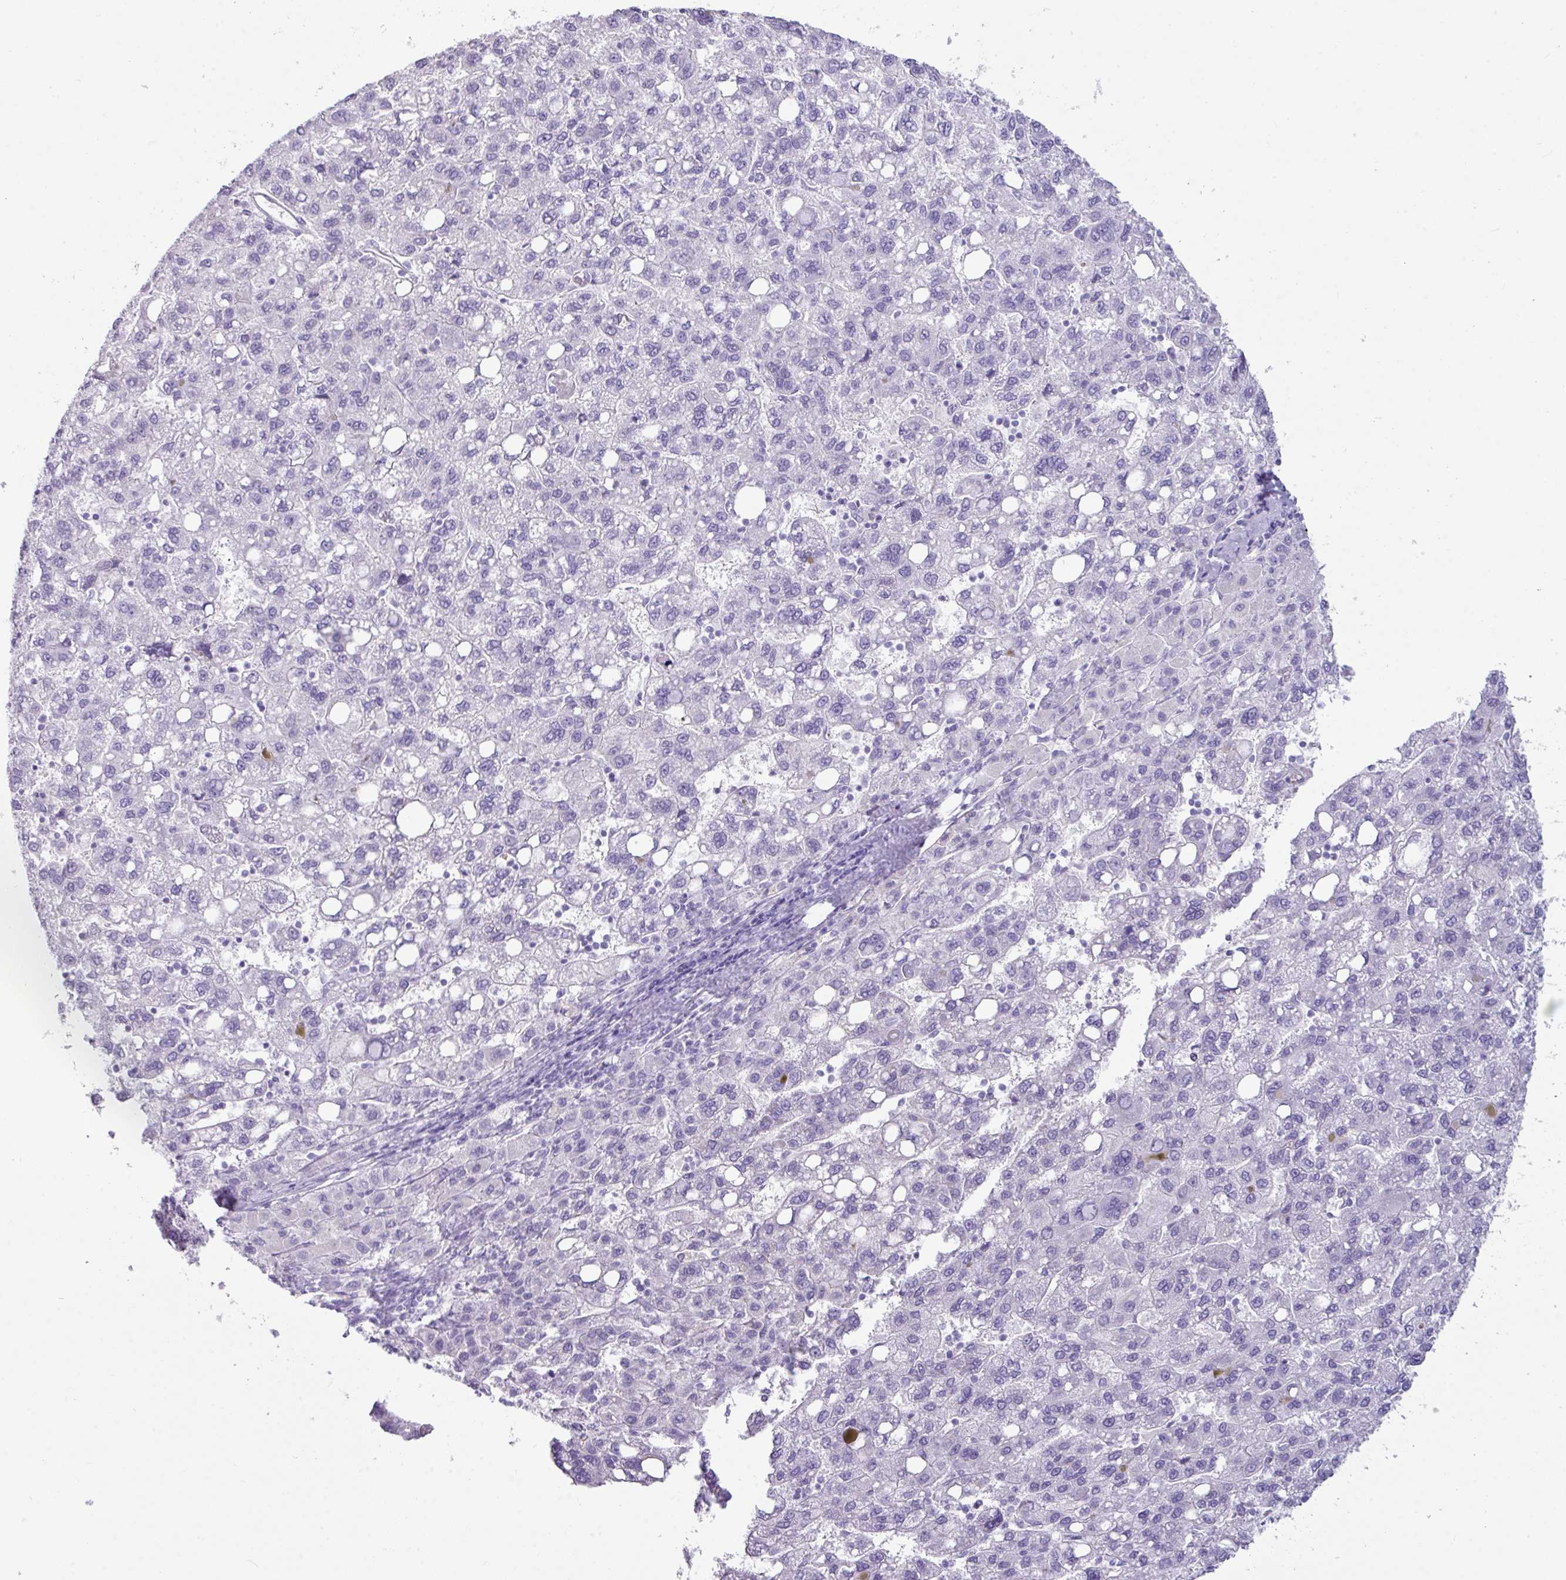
{"staining": {"intensity": "negative", "quantity": "none", "location": "none"}, "tissue": "liver cancer", "cell_type": "Tumor cells", "image_type": "cancer", "snomed": [{"axis": "morphology", "description": "Carcinoma, Hepatocellular, NOS"}, {"axis": "topography", "description": "Liver"}], "caption": "Liver hepatocellular carcinoma stained for a protein using immunohistochemistry (IHC) exhibits no staining tumor cells.", "gene": "NCCRP1", "patient": {"sex": "female", "age": 82}}